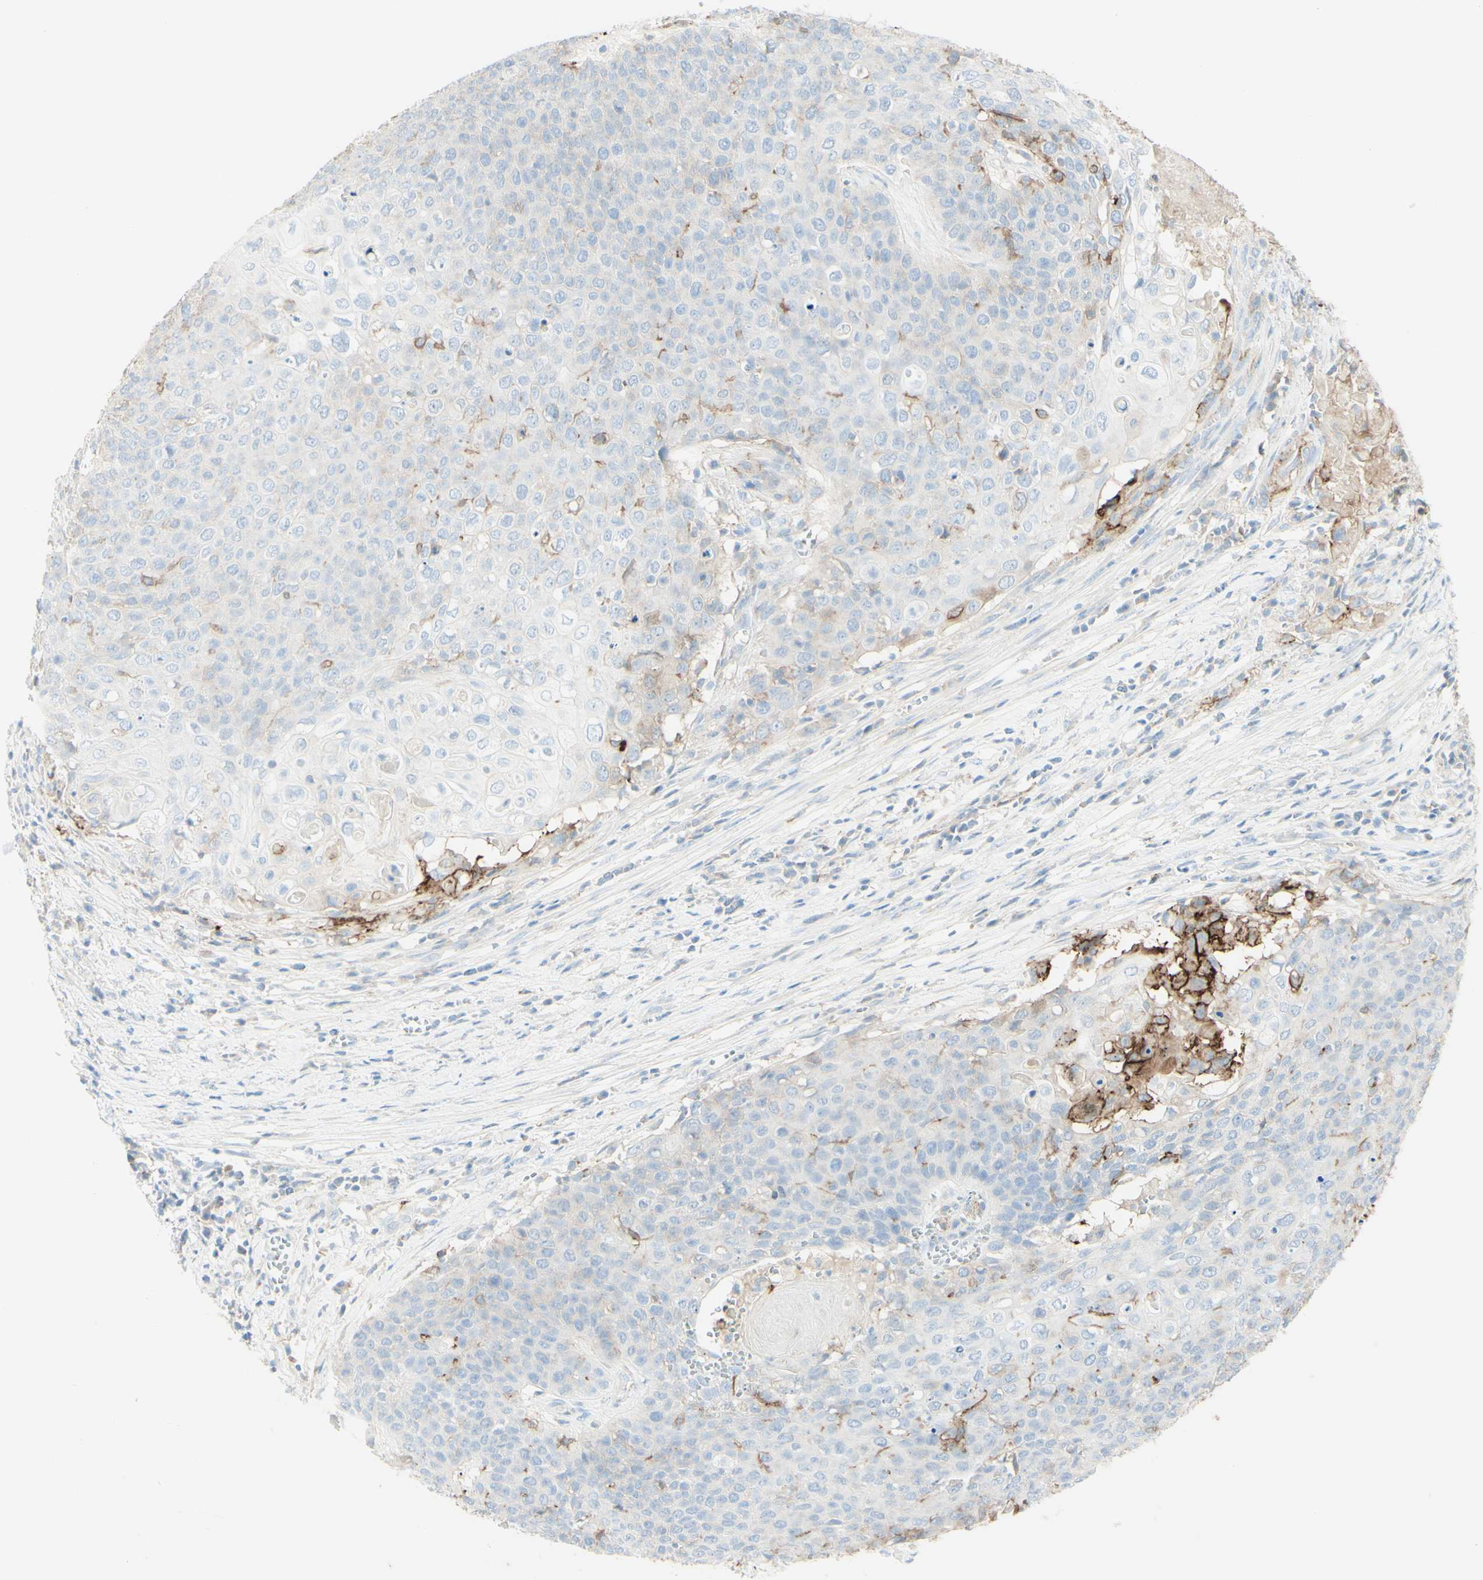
{"staining": {"intensity": "moderate", "quantity": "25%-75%", "location": "cytoplasmic/membranous"}, "tissue": "cervical cancer", "cell_type": "Tumor cells", "image_type": "cancer", "snomed": [{"axis": "morphology", "description": "Squamous cell carcinoma, NOS"}, {"axis": "topography", "description": "Cervix"}], "caption": "Human cervical cancer (squamous cell carcinoma) stained for a protein (brown) demonstrates moderate cytoplasmic/membranous positive expression in approximately 25%-75% of tumor cells.", "gene": "ALCAM", "patient": {"sex": "female", "age": 39}}